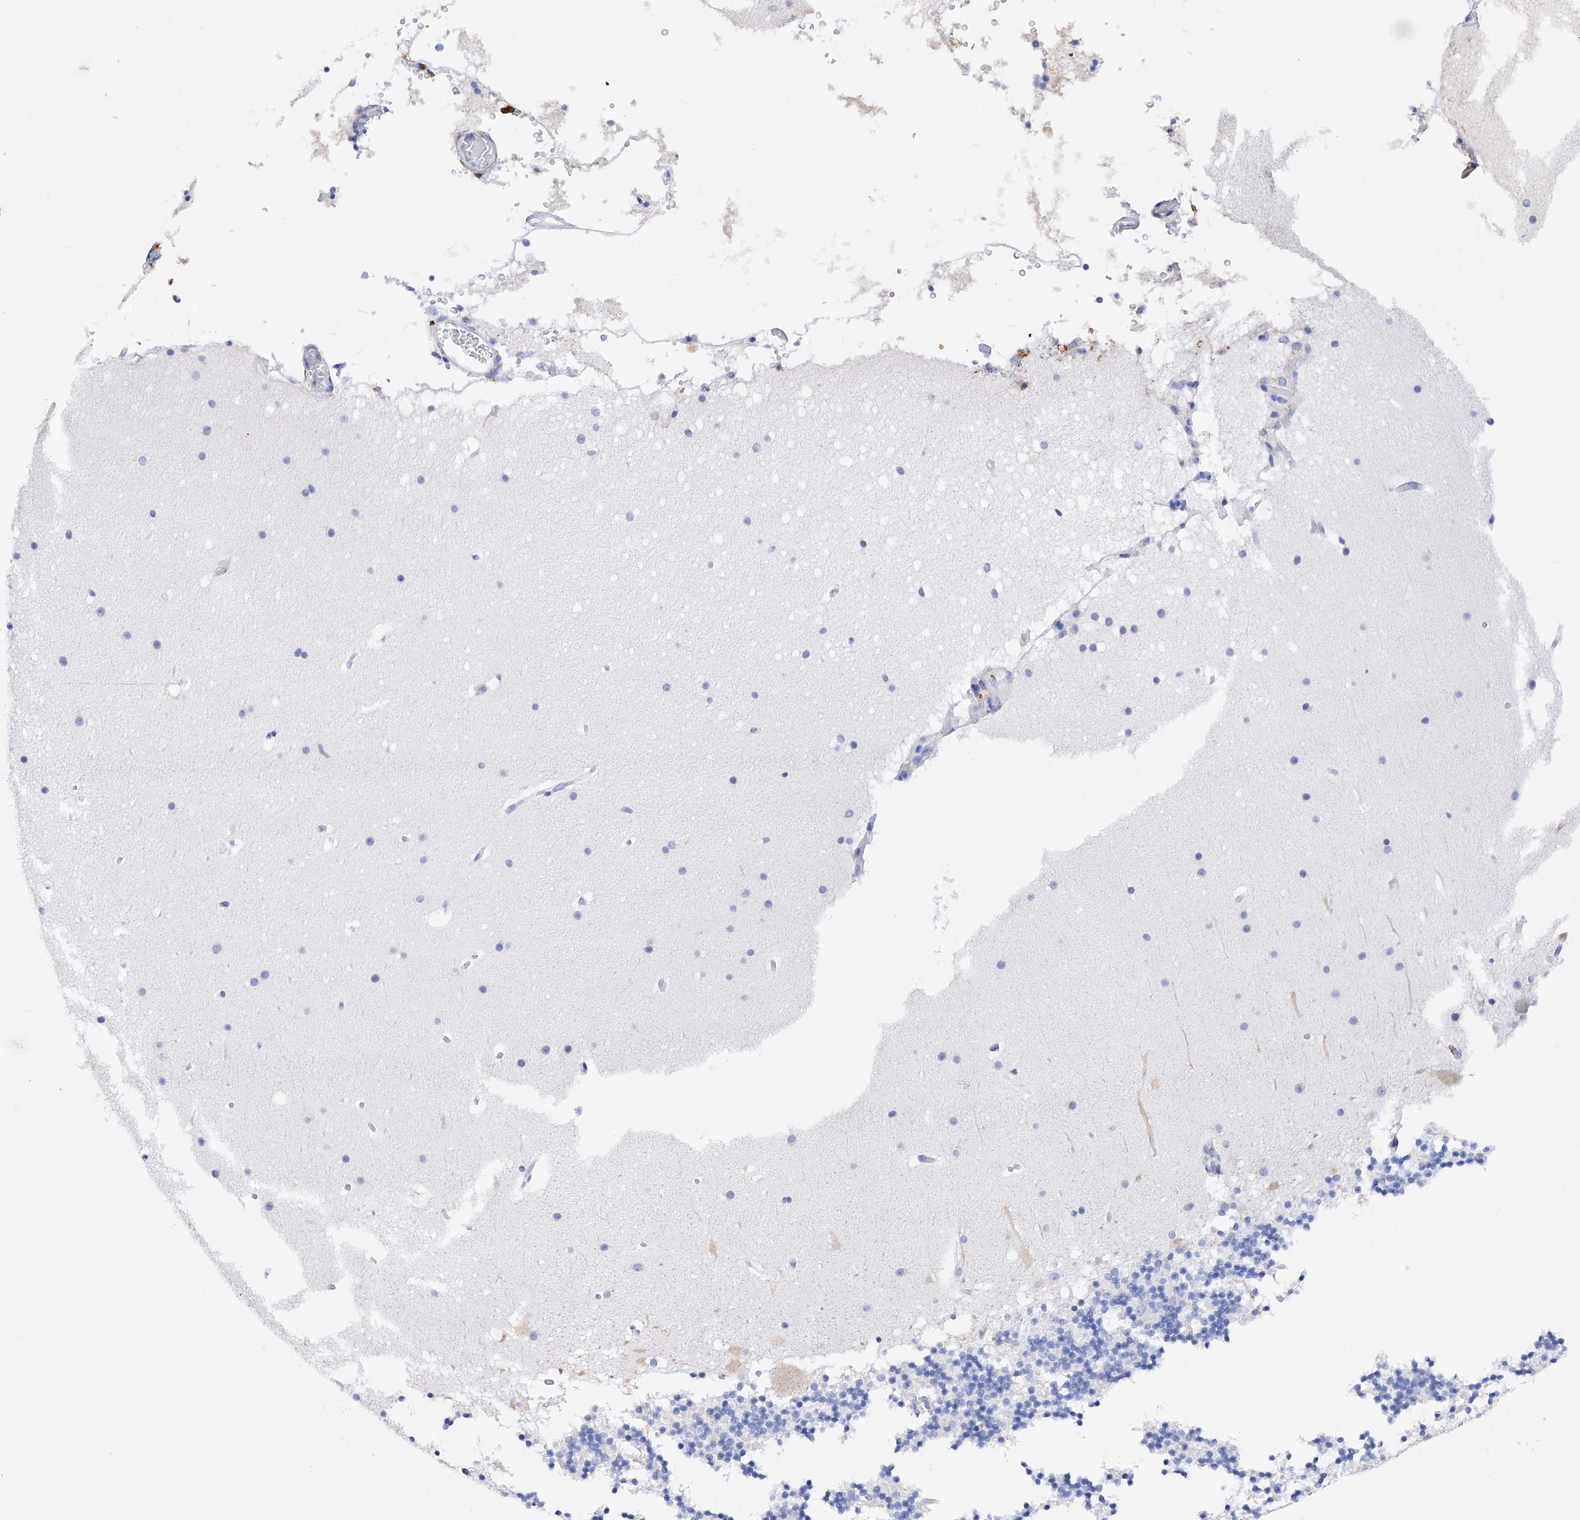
{"staining": {"intensity": "negative", "quantity": "none", "location": "none"}, "tissue": "cerebellum", "cell_type": "Cells in granular layer", "image_type": "normal", "snomed": [{"axis": "morphology", "description": "Normal tissue, NOS"}, {"axis": "topography", "description": "Cerebellum"}], "caption": "Immunohistochemical staining of normal cerebellum displays no significant staining in cells in granular layer. Nuclei are stained in blue.", "gene": "PDIA5", "patient": {"sex": "male", "age": 57}}